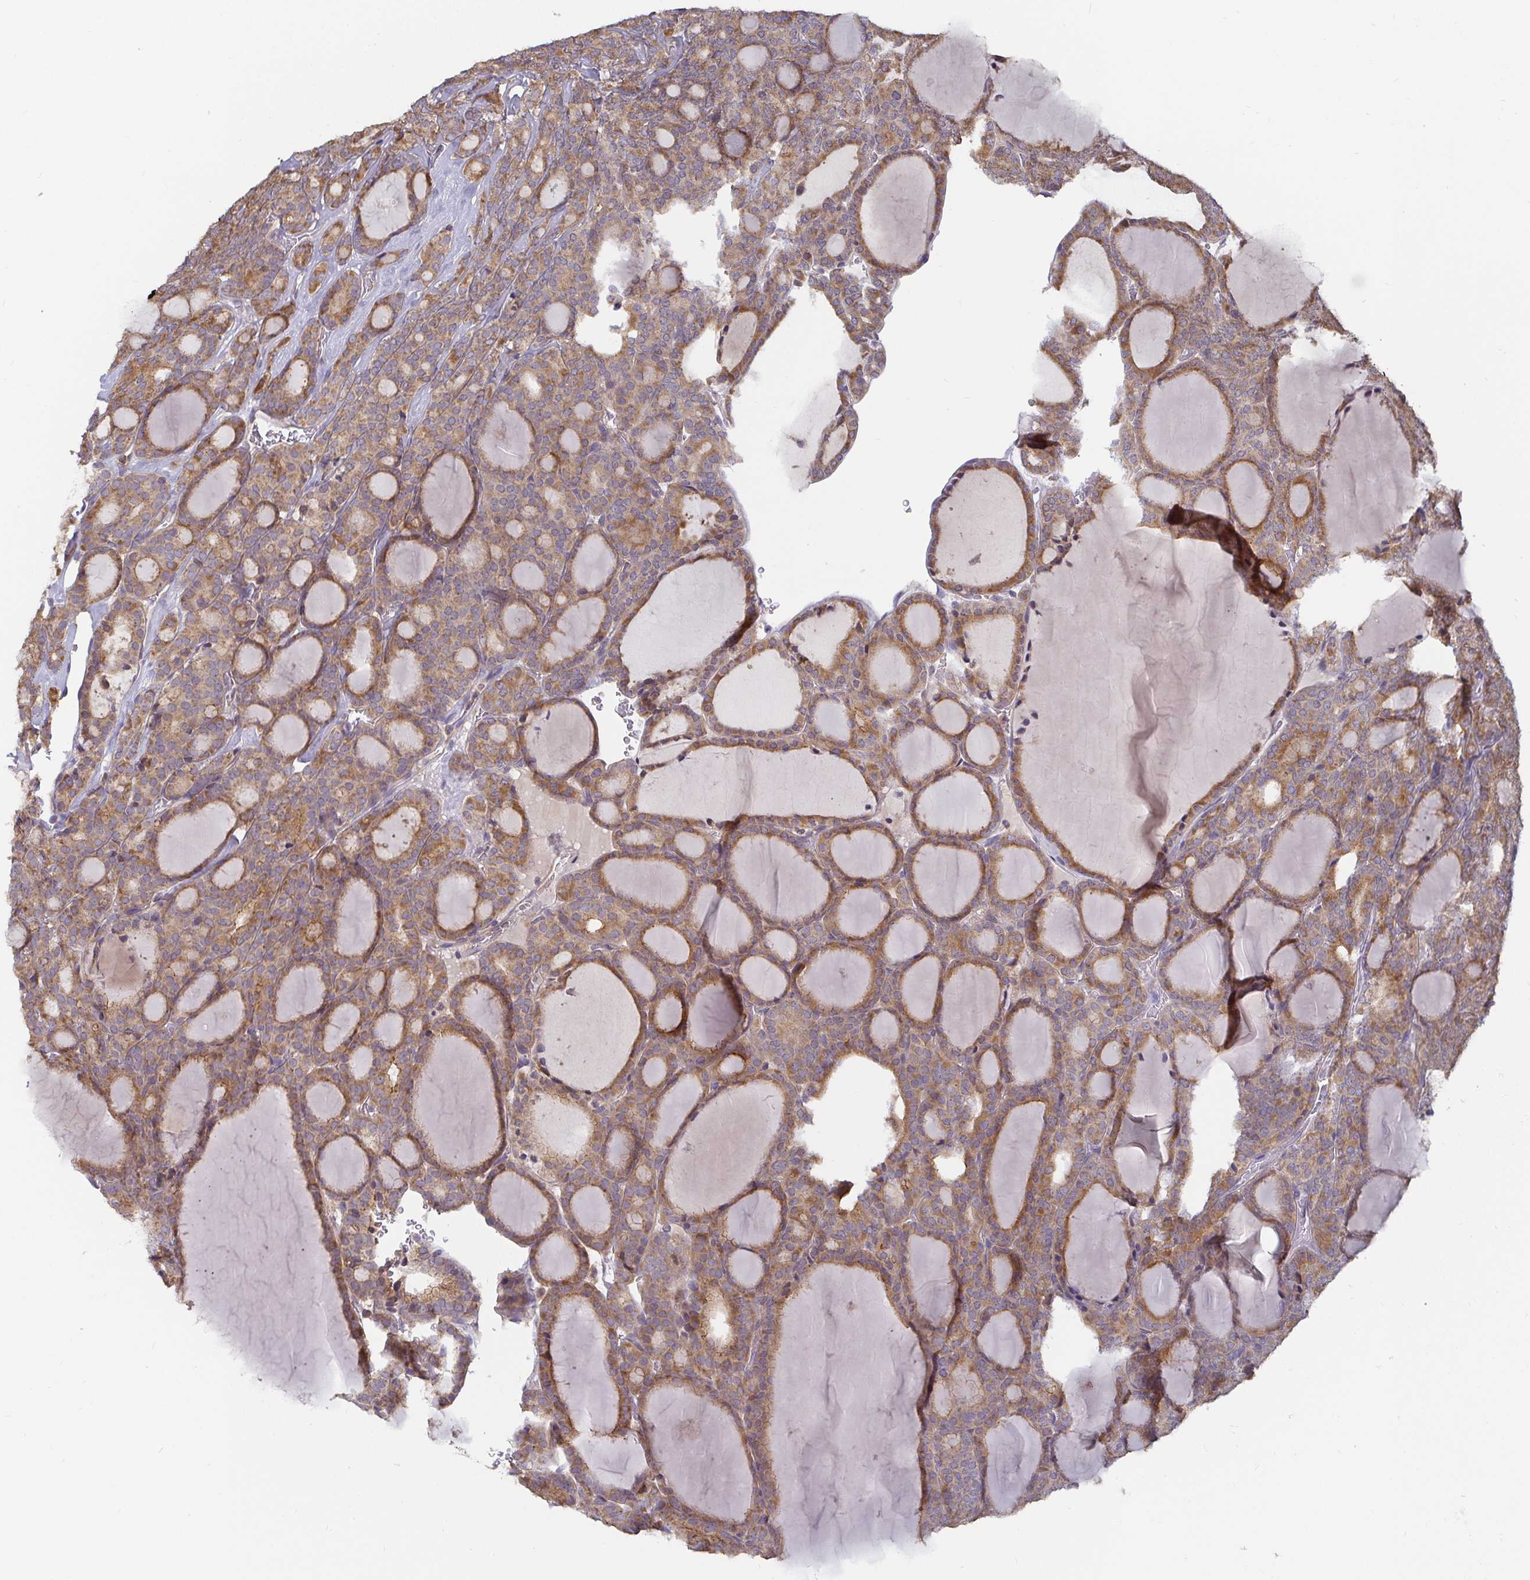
{"staining": {"intensity": "weak", "quantity": "25%-75%", "location": "cytoplasmic/membranous"}, "tissue": "thyroid cancer", "cell_type": "Tumor cells", "image_type": "cancer", "snomed": [{"axis": "morphology", "description": "Follicular adenoma carcinoma, NOS"}, {"axis": "topography", "description": "Thyroid gland"}], "caption": "Tumor cells reveal low levels of weak cytoplasmic/membranous staining in approximately 25%-75% of cells in human thyroid cancer (follicular adenoma carcinoma). The staining was performed using DAB (3,3'-diaminobenzidine), with brown indicating positive protein expression. Nuclei are stained blue with hematoxylin.", "gene": "CDH18", "patient": {"sex": "male", "age": 74}}